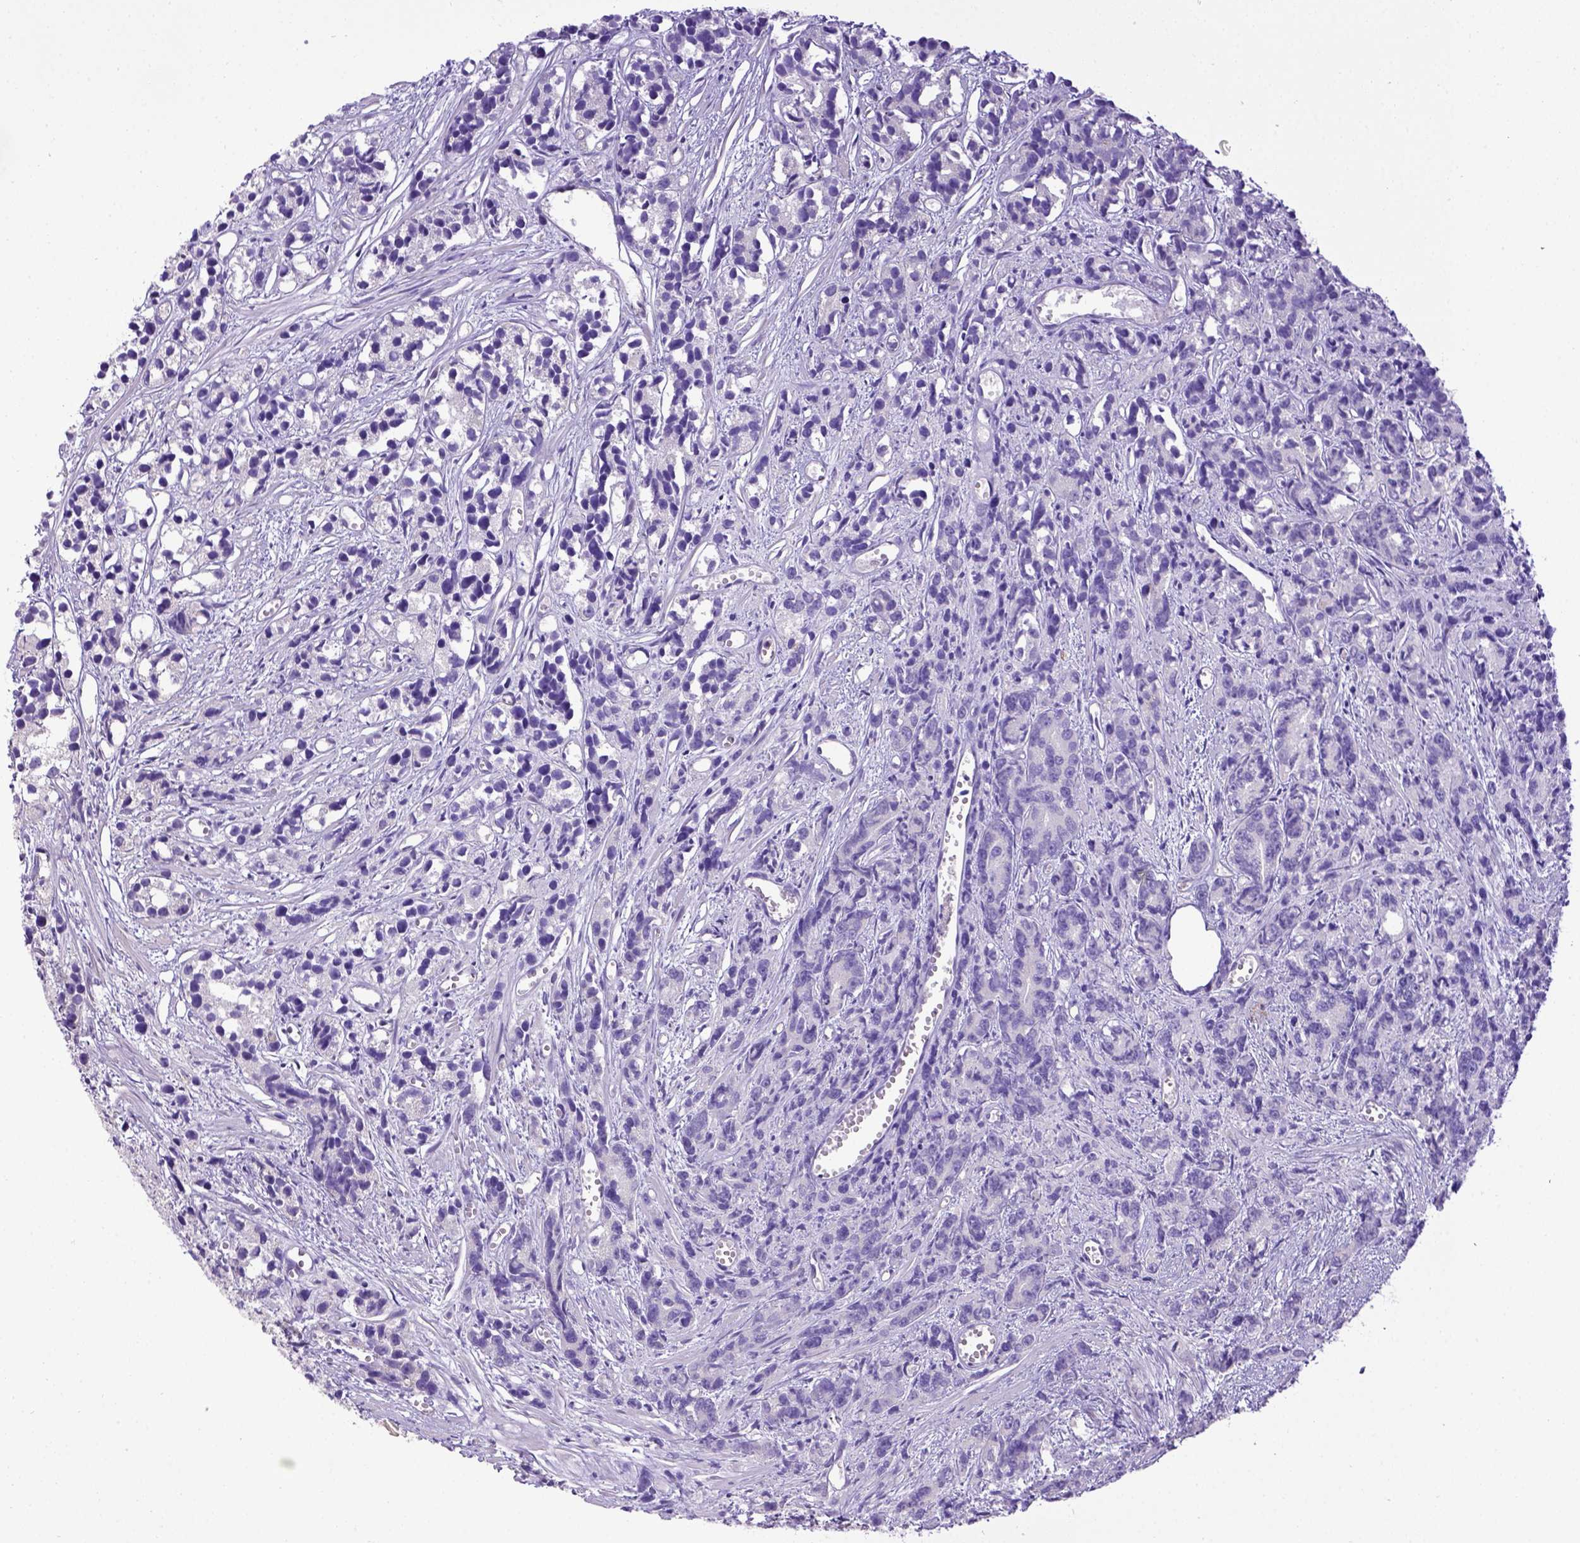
{"staining": {"intensity": "negative", "quantity": "none", "location": "none"}, "tissue": "prostate cancer", "cell_type": "Tumor cells", "image_type": "cancer", "snomed": [{"axis": "morphology", "description": "Adenocarcinoma, High grade"}, {"axis": "topography", "description": "Prostate"}], "caption": "This histopathology image is of high-grade adenocarcinoma (prostate) stained with immunohistochemistry to label a protein in brown with the nuclei are counter-stained blue. There is no staining in tumor cells.", "gene": "CD40", "patient": {"sex": "male", "age": 77}}